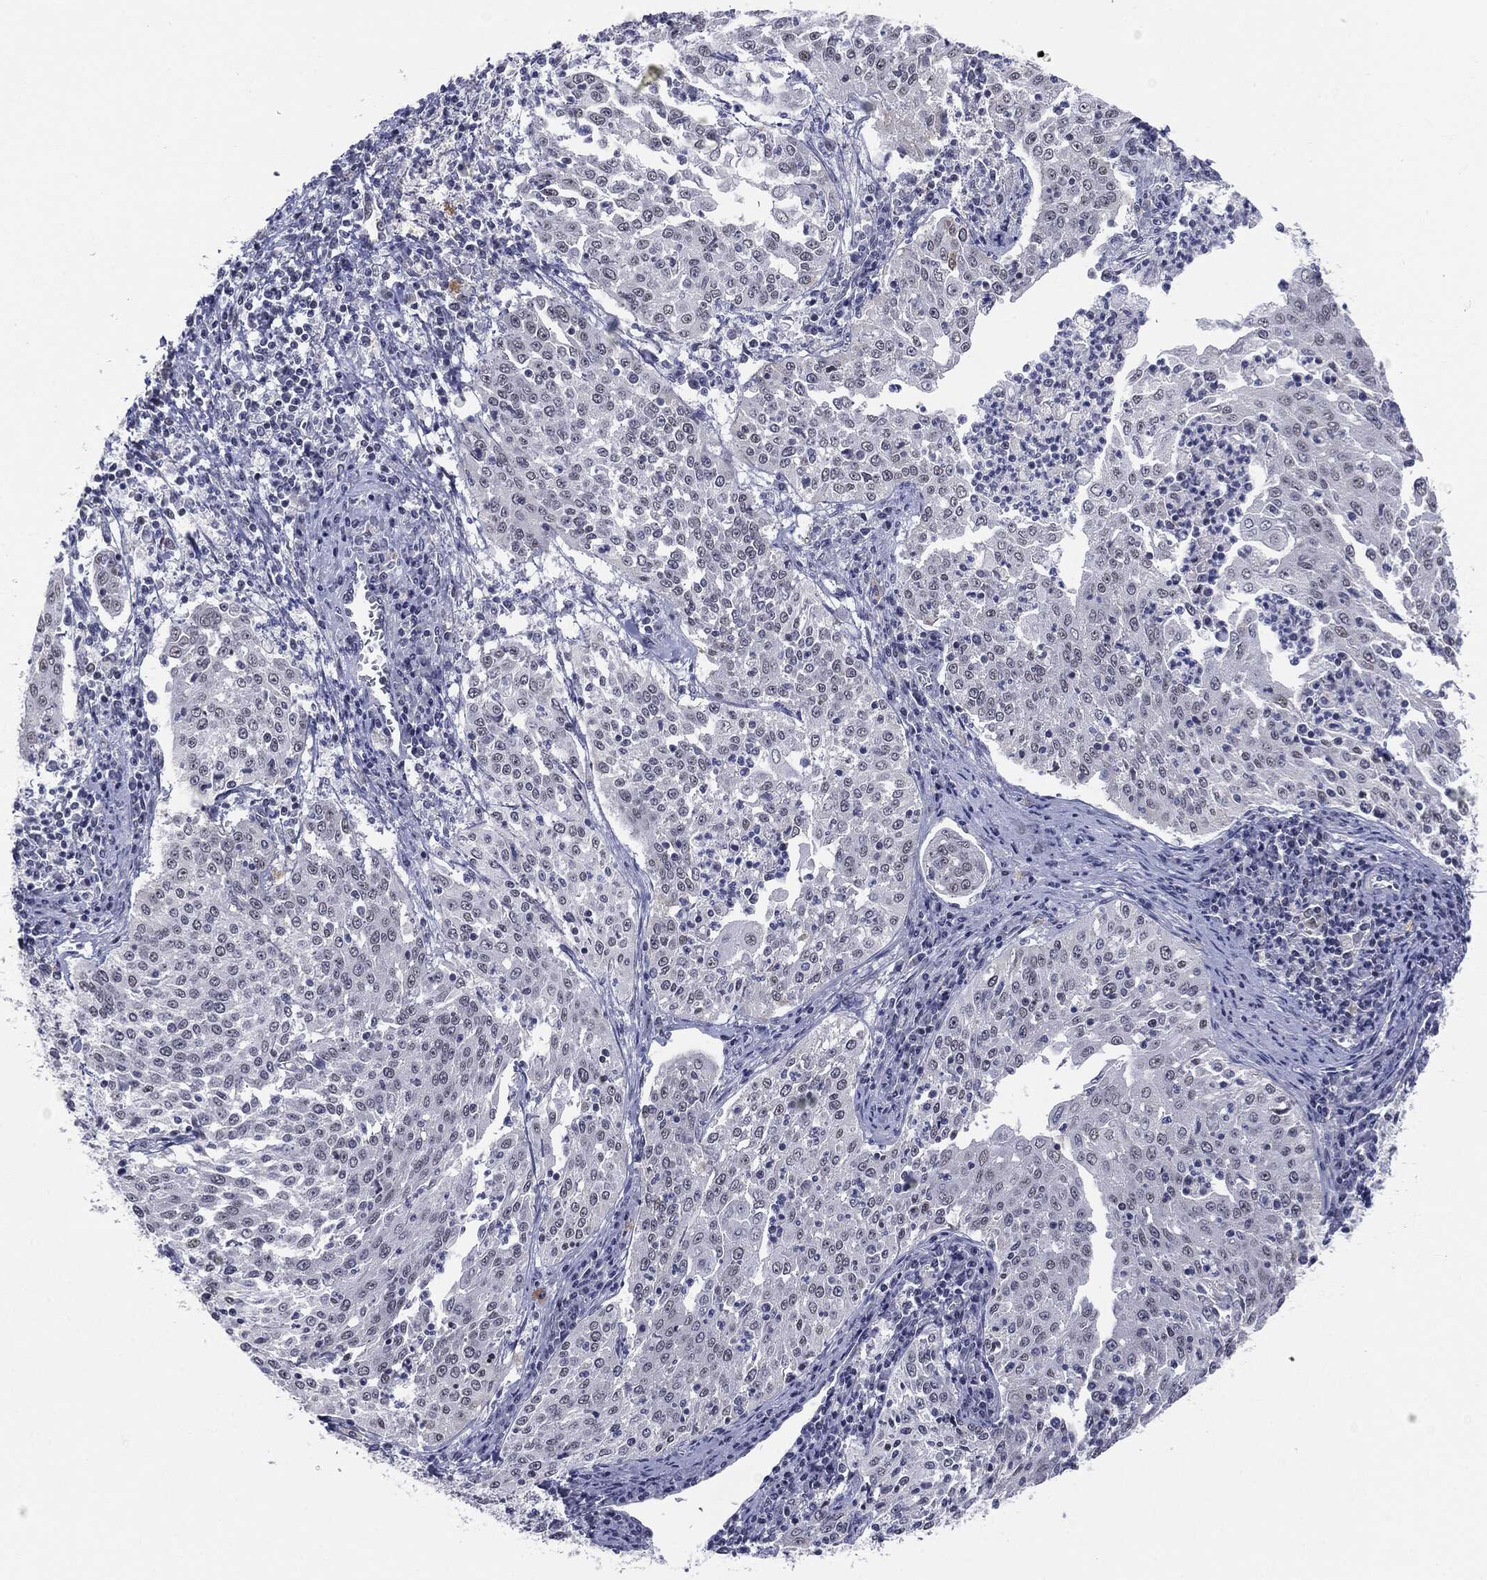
{"staining": {"intensity": "negative", "quantity": "none", "location": "none"}, "tissue": "cervical cancer", "cell_type": "Tumor cells", "image_type": "cancer", "snomed": [{"axis": "morphology", "description": "Squamous cell carcinoma, NOS"}, {"axis": "topography", "description": "Cervix"}], "caption": "Immunohistochemistry (IHC) of cervical squamous cell carcinoma displays no expression in tumor cells.", "gene": "SLC5A5", "patient": {"sex": "female", "age": 41}}